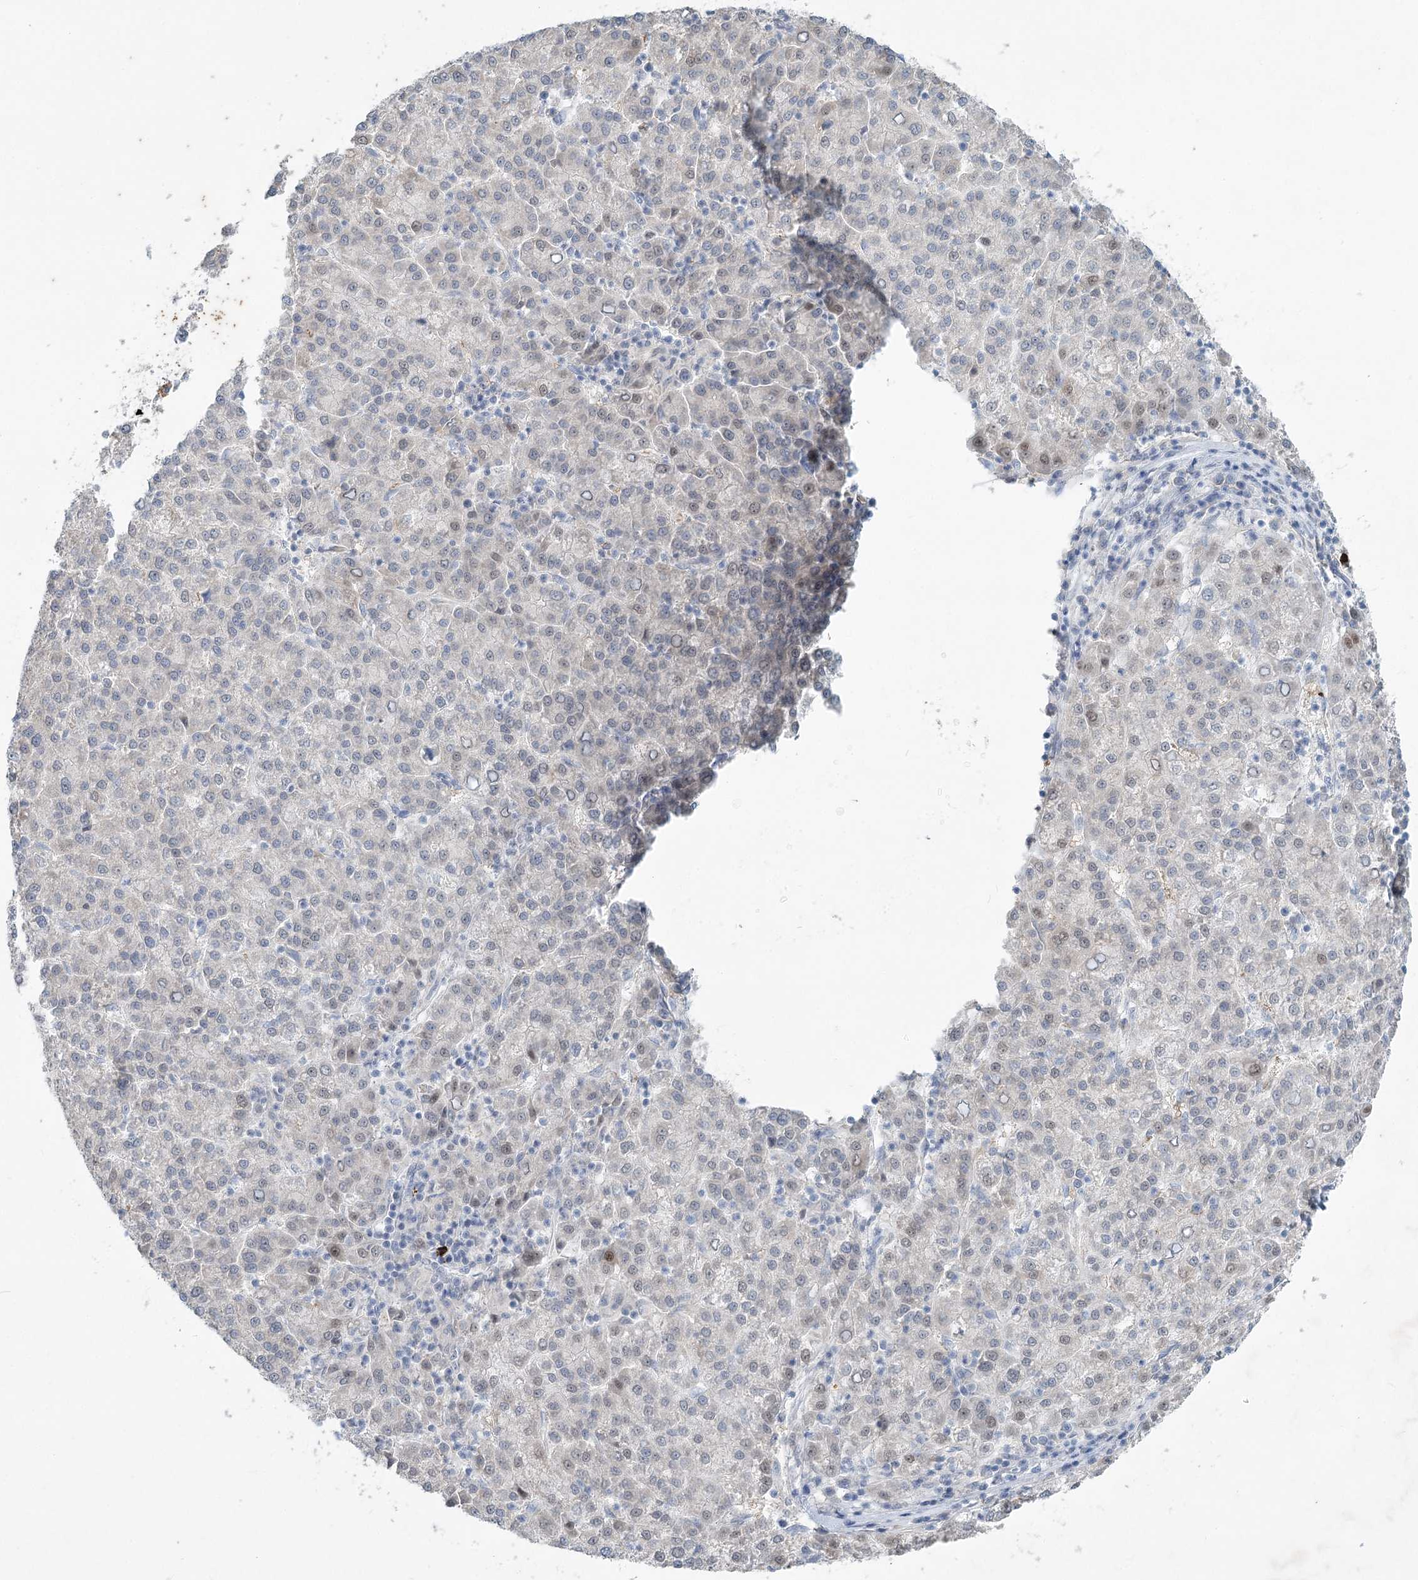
{"staining": {"intensity": "weak", "quantity": "<25%", "location": "nuclear"}, "tissue": "liver cancer", "cell_type": "Tumor cells", "image_type": "cancer", "snomed": [{"axis": "morphology", "description": "Carcinoma, Hepatocellular, NOS"}, {"axis": "topography", "description": "Liver"}], "caption": "There is no significant expression in tumor cells of hepatocellular carcinoma (liver).", "gene": "ABITRAM", "patient": {"sex": "female", "age": 58}}